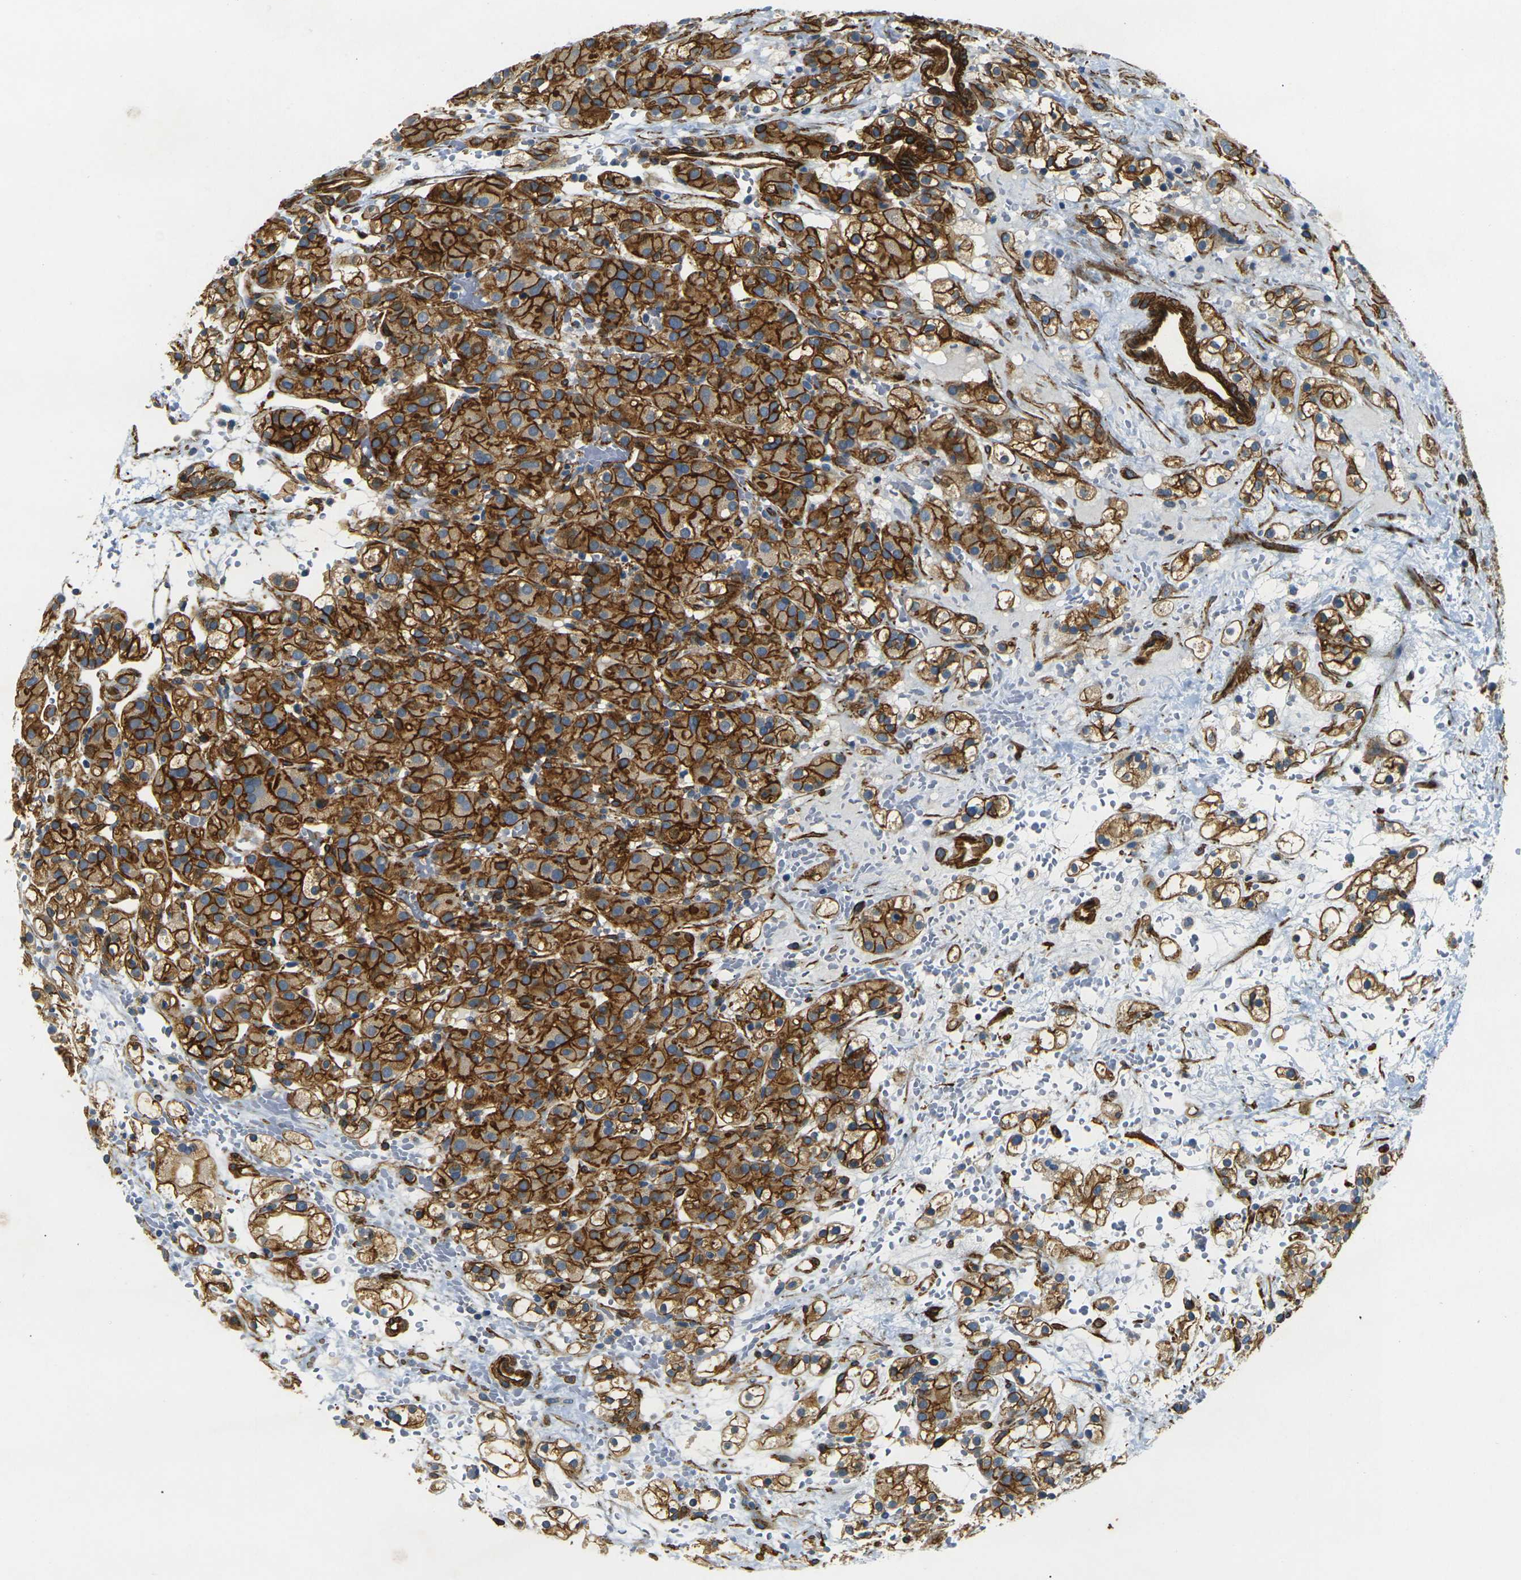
{"staining": {"intensity": "strong", "quantity": ">75%", "location": "cytoplasmic/membranous"}, "tissue": "renal cancer", "cell_type": "Tumor cells", "image_type": "cancer", "snomed": [{"axis": "morphology", "description": "Adenocarcinoma, NOS"}, {"axis": "topography", "description": "Kidney"}], "caption": "Immunohistochemistry (DAB (3,3'-diaminobenzidine)) staining of renal cancer demonstrates strong cytoplasmic/membranous protein expression in about >75% of tumor cells. The staining was performed using DAB, with brown indicating positive protein expression. Nuclei are stained blue with hematoxylin.", "gene": "EPHA7", "patient": {"sex": "male", "age": 61}}